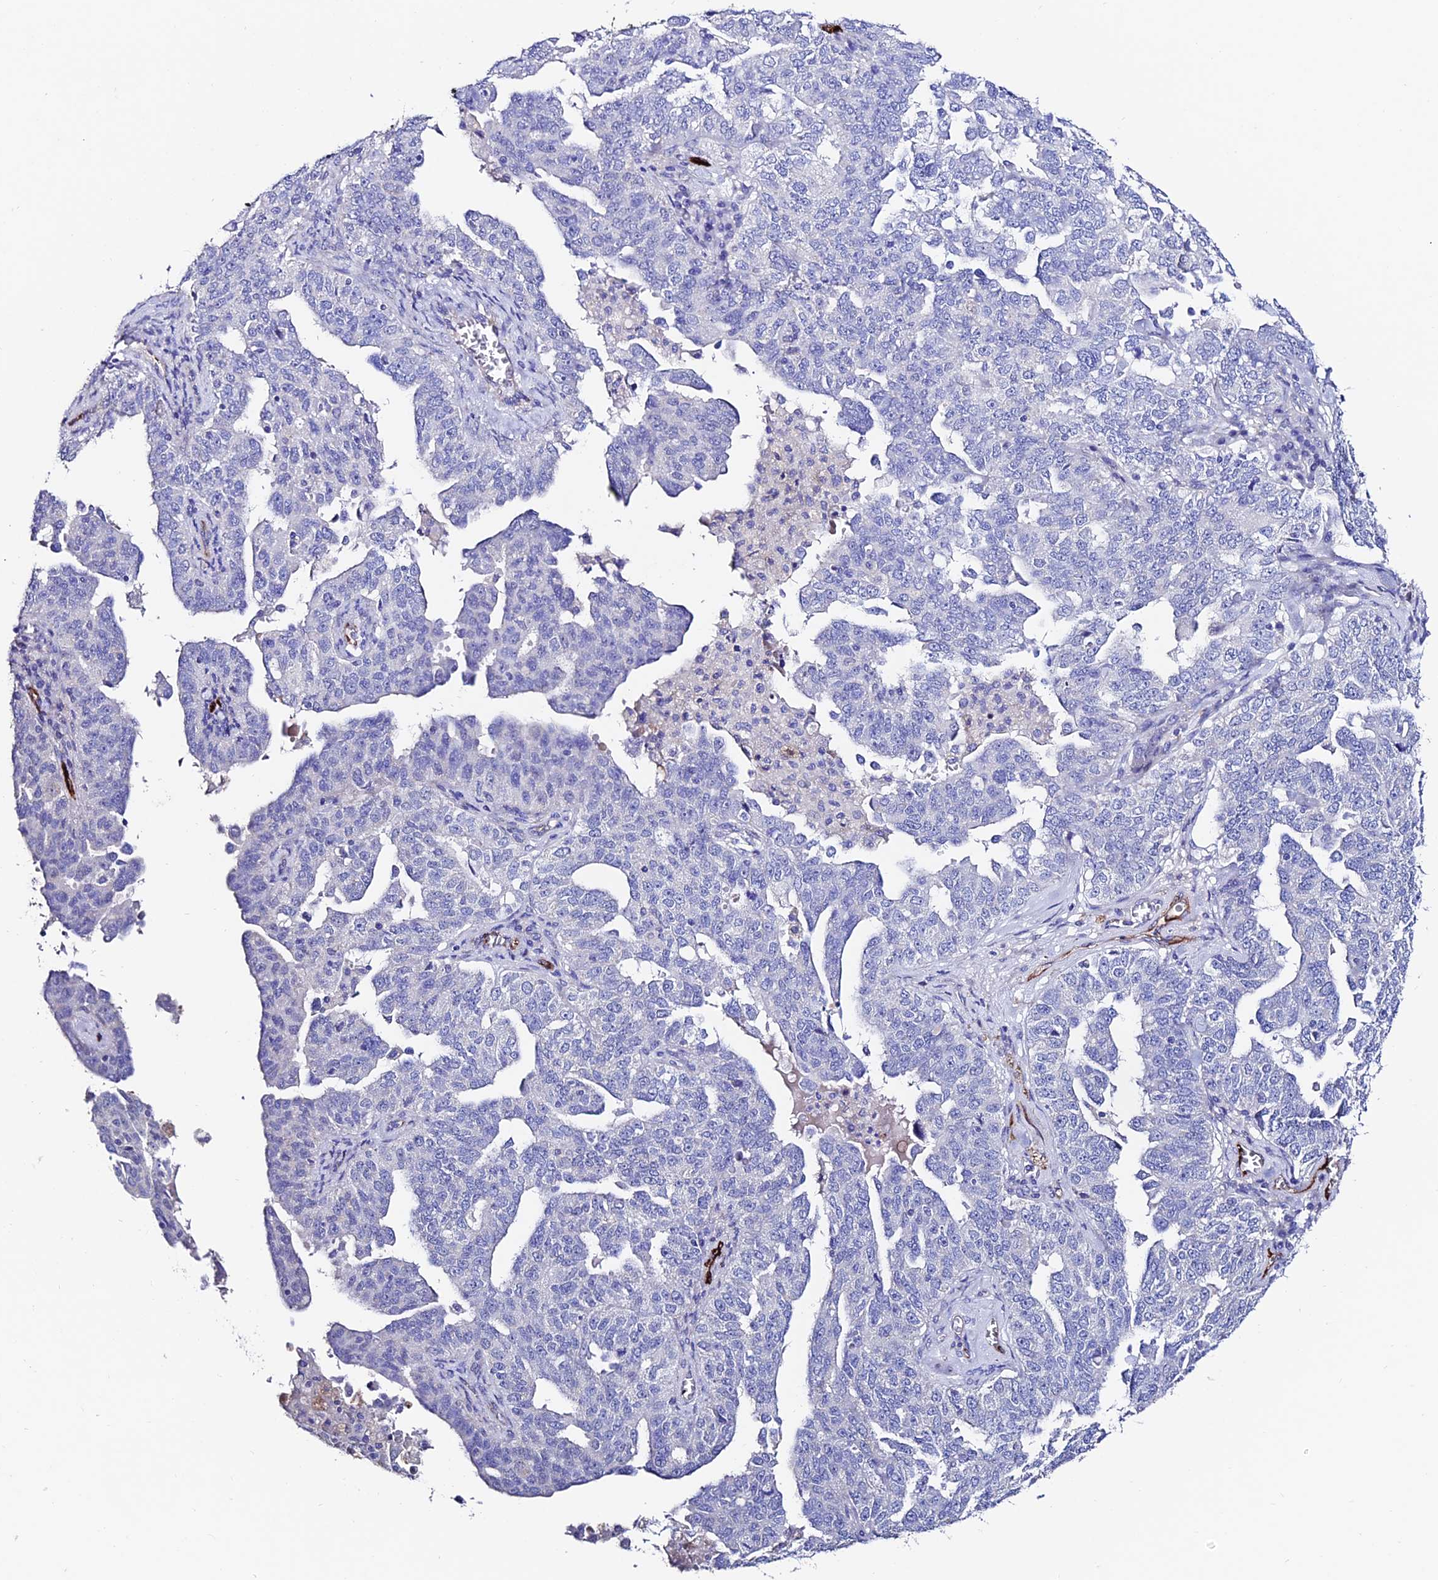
{"staining": {"intensity": "negative", "quantity": "none", "location": "none"}, "tissue": "ovarian cancer", "cell_type": "Tumor cells", "image_type": "cancer", "snomed": [{"axis": "morphology", "description": "Carcinoma, endometroid"}, {"axis": "topography", "description": "Ovary"}], "caption": "Immunohistochemistry (IHC) of human ovarian endometroid carcinoma reveals no expression in tumor cells. The staining is performed using DAB (3,3'-diaminobenzidine) brown chromogen with nuclei counter-stained in using hematoxylin.", "gene": "ESM1", "patient": {"sex": "female", "age": 62}}